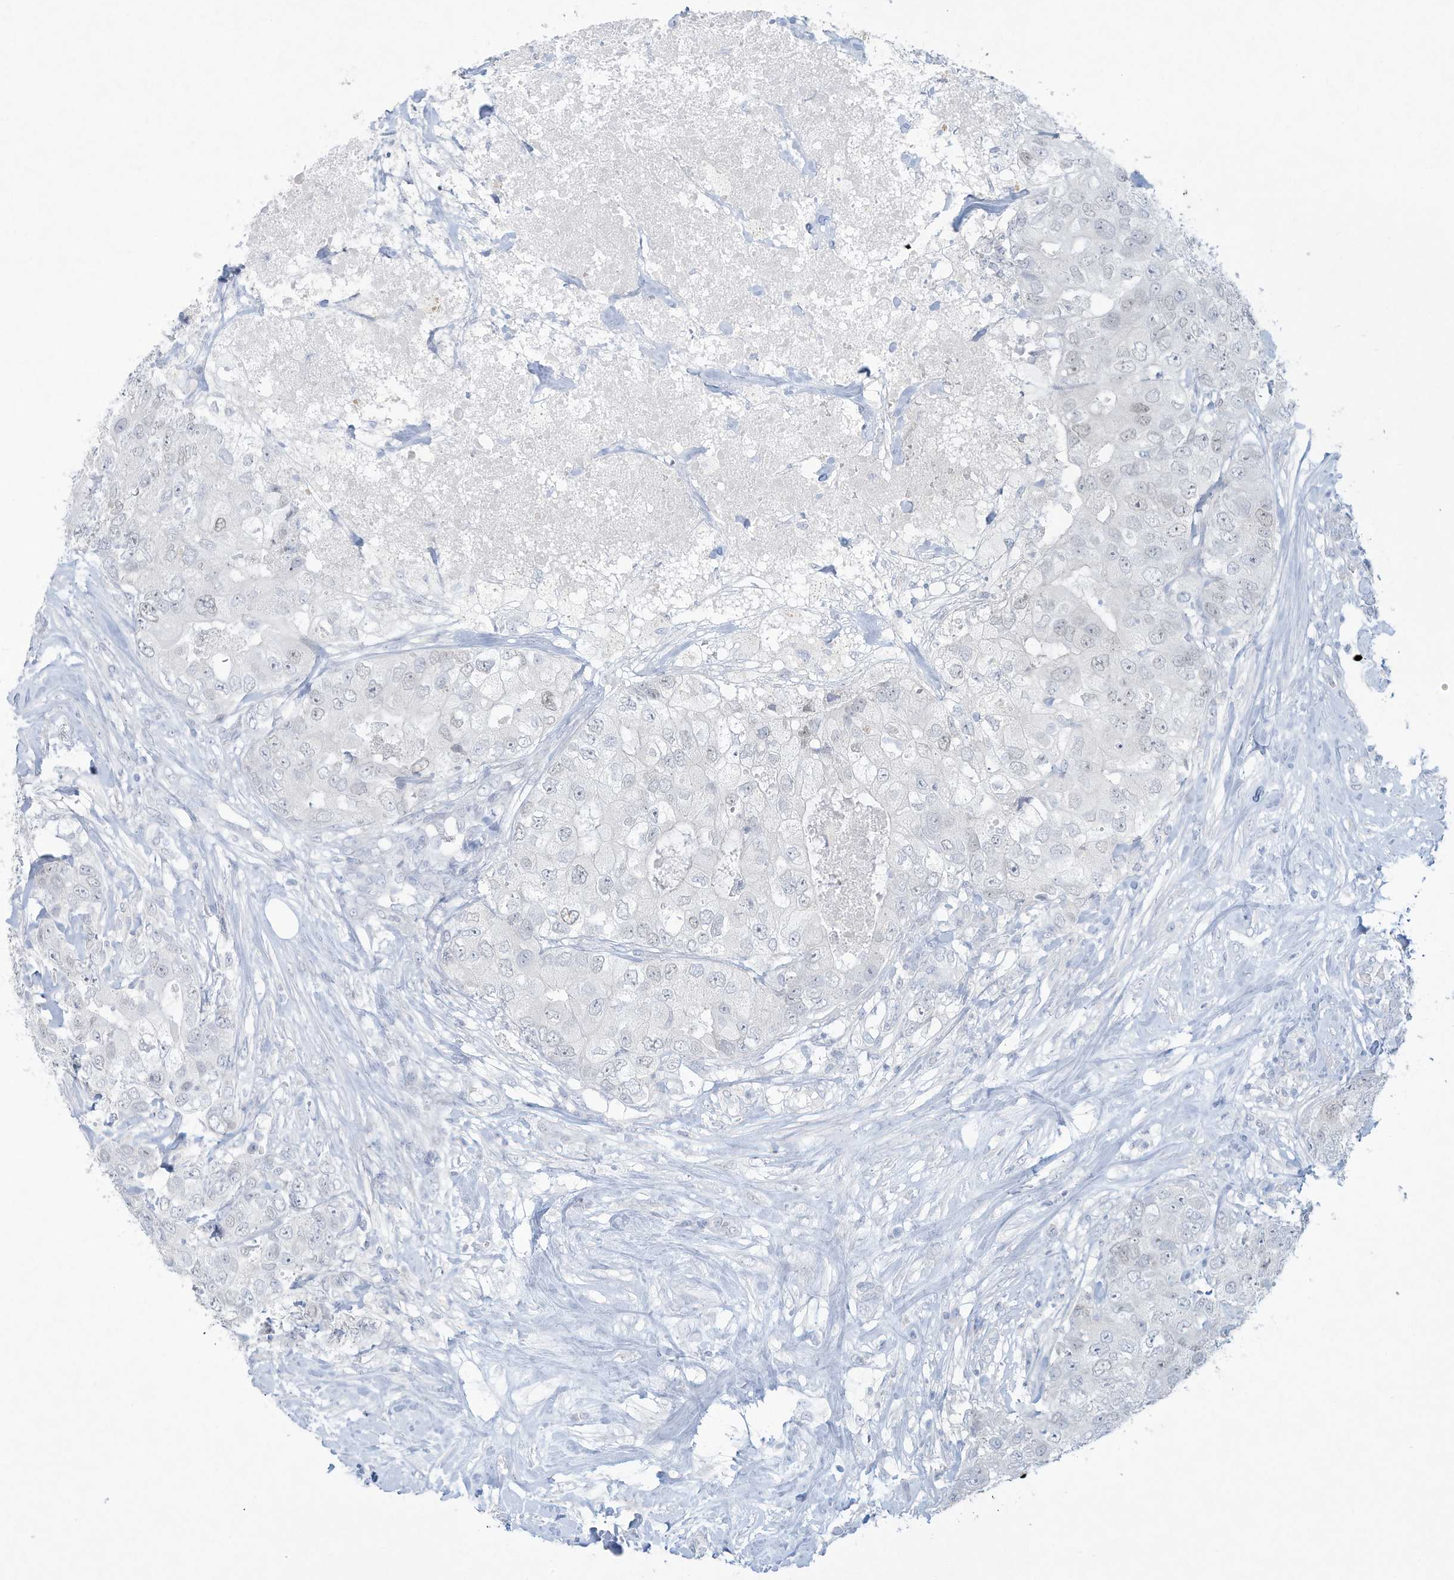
{"staining": {"intensity": "negative", "quantity": "none", "location": "none"}, "tissue": "breast cancer", "cell_type": "Tumor cells", "image_type": "cancer", "snomed": [{"axis": "morphology", "description": "Duct carcinoma"}, {"axis": "topography", "description": "Breast"}], "caption": "Human breast cancer stained for a protein using IHC shows no expression in tumor cells.", "gene": "PAX6", "patient": {"sex": "female", "age": 62}}